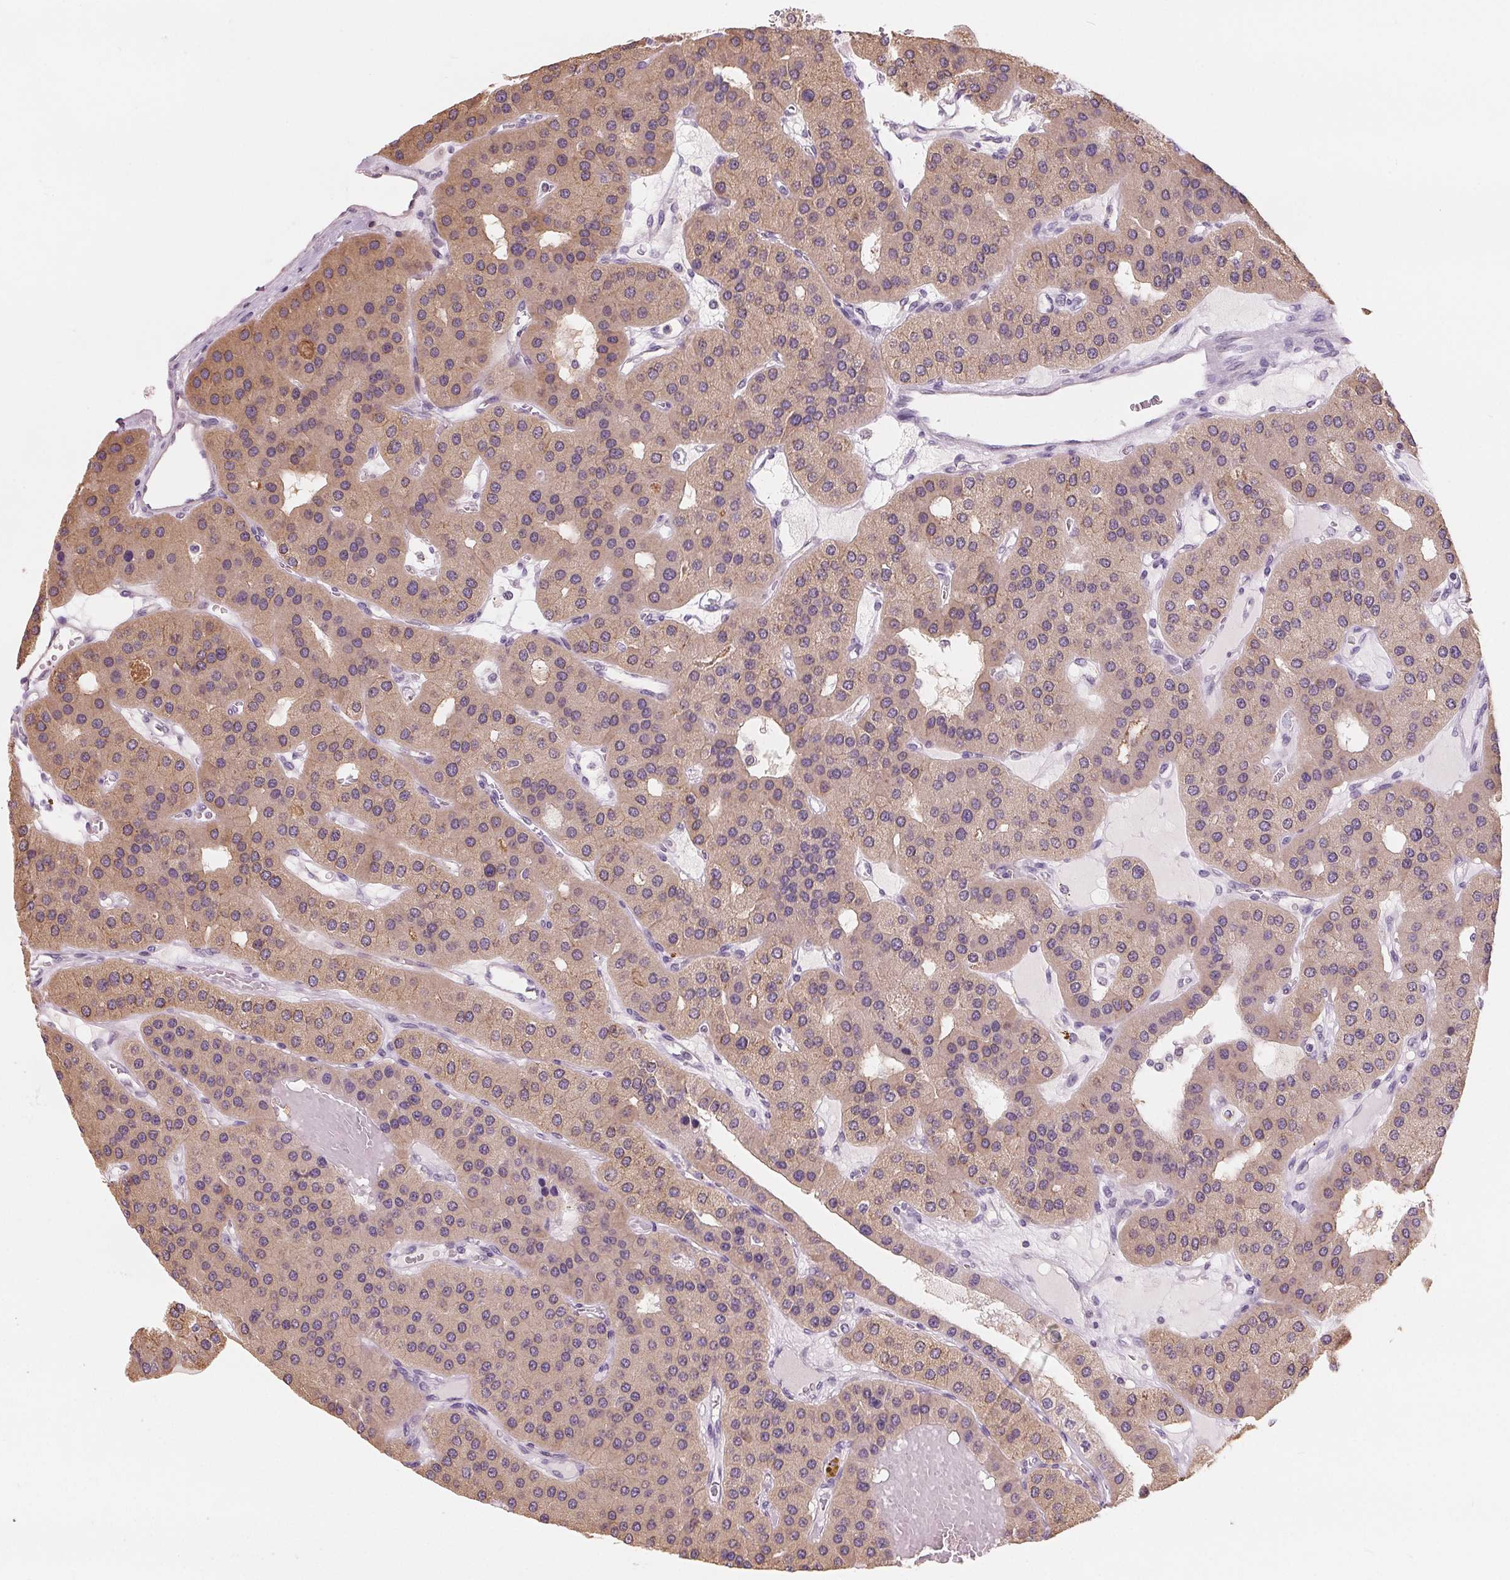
{"staining": {"intensity": "weak", "quantity": ">75%", "location": "cytoplasmic/membranous"}, "tissue": "parathyroid gland", "cell_type": "Glandular cells", "image_type": "normal", "snomed": [{"axis": "morphology", "description": "Normal tissue, NOS"}, {"axis": "morphology", "description": "Adenoma, NOS"}, {"axis": "topography", "description": "Parathyroid gland"}], "caption": "Protein staining of normal parathyroid gland reveals weak cytoplasmic/membranous expression in approximately >75% of glandular cells. (DAB (3,3'-diaminobenzidine) IHC with brightfield microscopy, high magnification).", "gene": "VTCN1", "patient": {"sex": "female", "age": 86}}